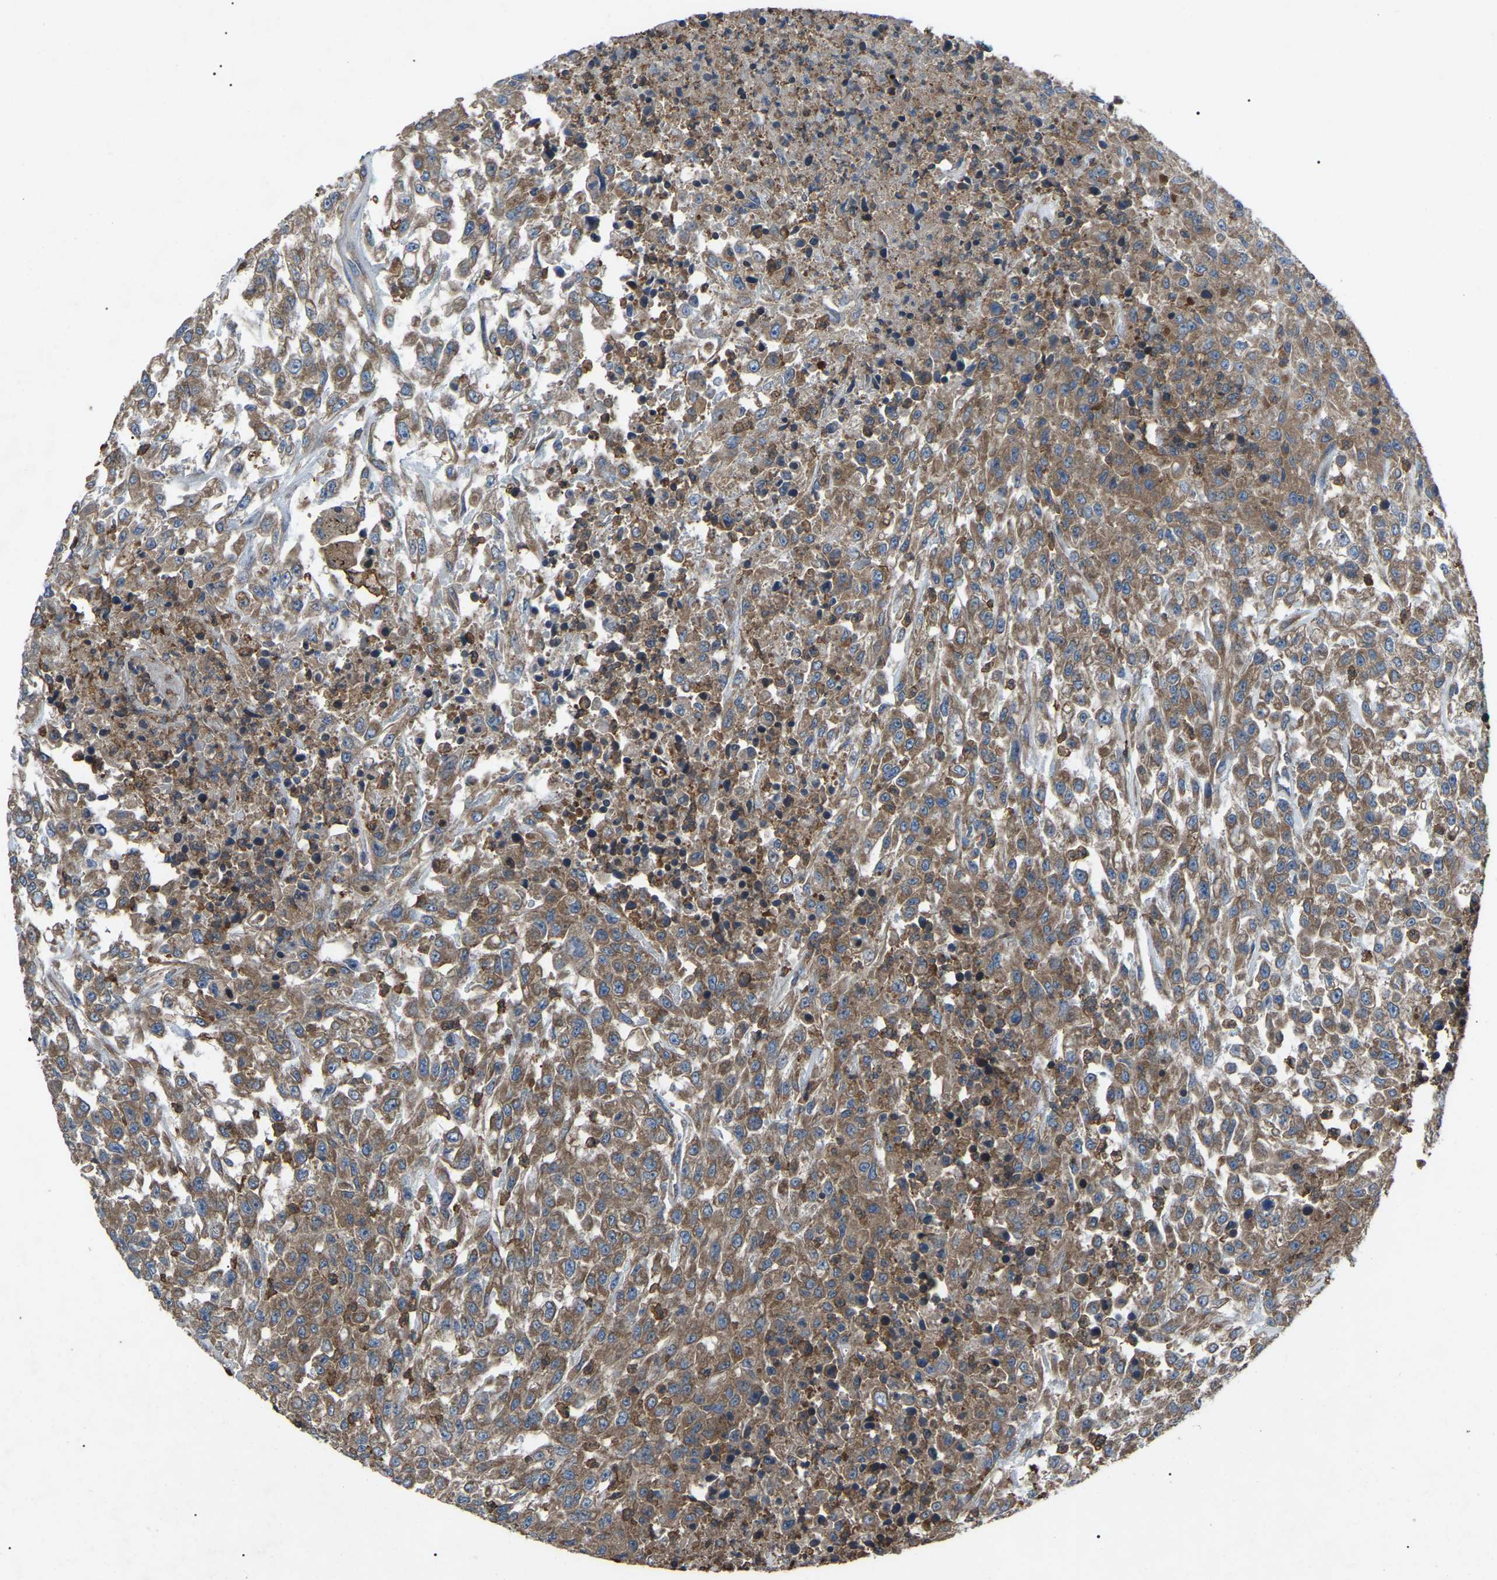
{"staining": {"intensity": "moderate", "quantity": ">75%", "location": "cytoplasmic/membranous"}, "tissue": "urothelial cancer", "cell_type": "Tumor cells", "image_type": "cancer", "snomed": [{"axis": "morphology", "description": "Urothelial carcinoma, High grade"}, {"axis": "topography", "description": "Urinary bladder"}], "caption": "Protein staining displays moderate cytoplasmic/membranous positivity in approximately >75% of tumor cells in high-grade urothelial carcinoma.", "gene": "AIMP1", "patient": {"sex": "male", "age": 46}}